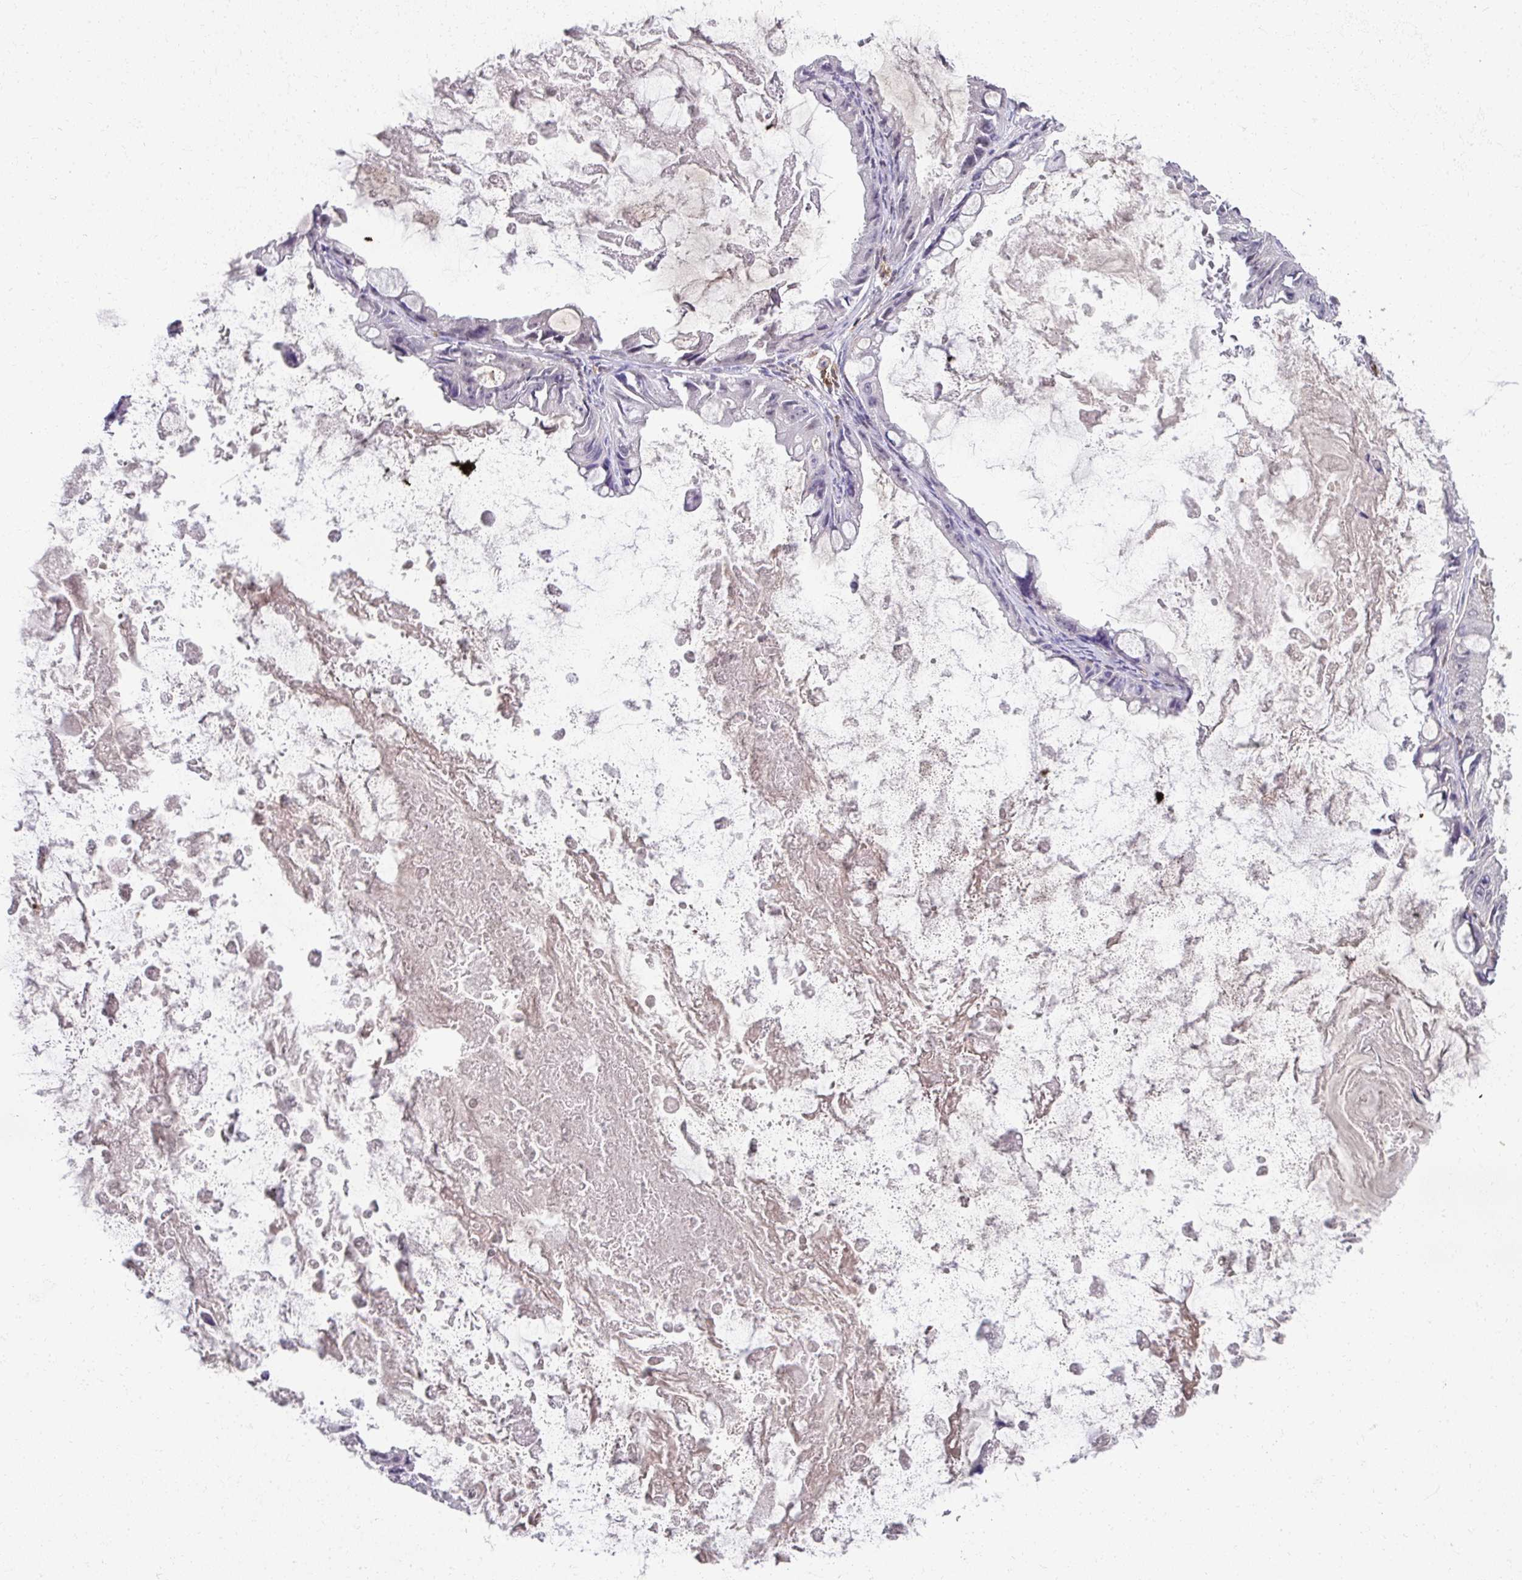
{"staining": {"intensity": "negative", "quantity": "none", "location": "none"}, "tissue": "ovarian cancer", "cell_type": "Tumor cells", "image_type": "cancer", "snomed": [{"axis": "morphology", "description": "Cystadenocarcinoma, mucinous, NOS"}, {"axis": "topography", "description": "Ovary"}], "caption": "Micrograph shows no protein expression in tumor cells of ovarian cancer tissue.", "gene": "FGF17", "patient": {"sex": "female", "age": 61}}